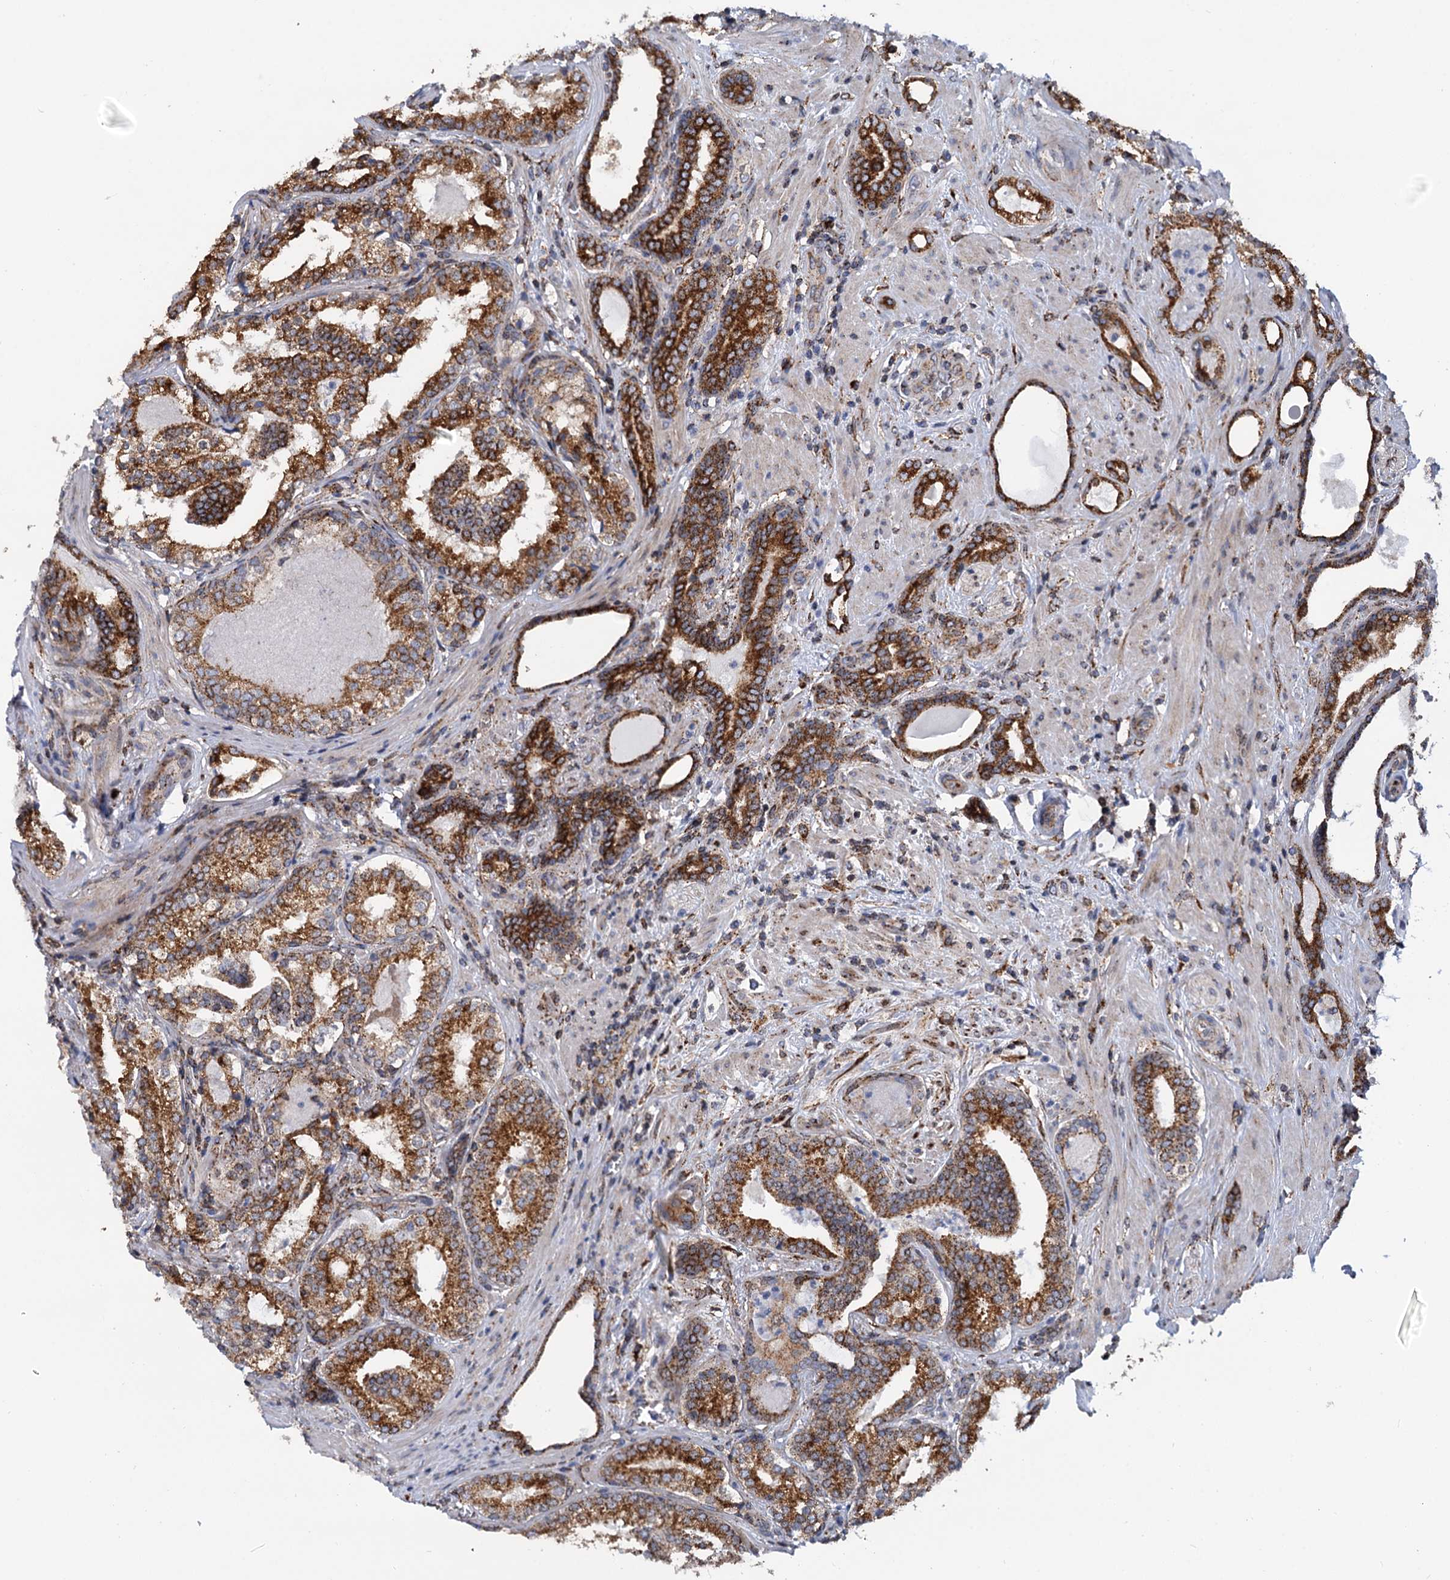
{"staining": {"intensity": "moderate", "quantity": ">75%", "location": "cytoplasmic/membranous"}, "tissue": "prostate cancer", "cell_type": "Tumor cells", "image_type": "cancer", "snomed": [{"axis": "morphology", "description": "Adenocarcinoma, High grade"}, {"axis": "topography", "description": "Prostate"}], "caption": "The photomicrograph demonstrates a brown stain indicating the presence of a protein in the cytoplasmic/membranous of tumor cells in prostate cancer (high-grade adenocarcinoma).", "gene": "SUPT20H", "patient": {"sex": "male", "age": 58}}